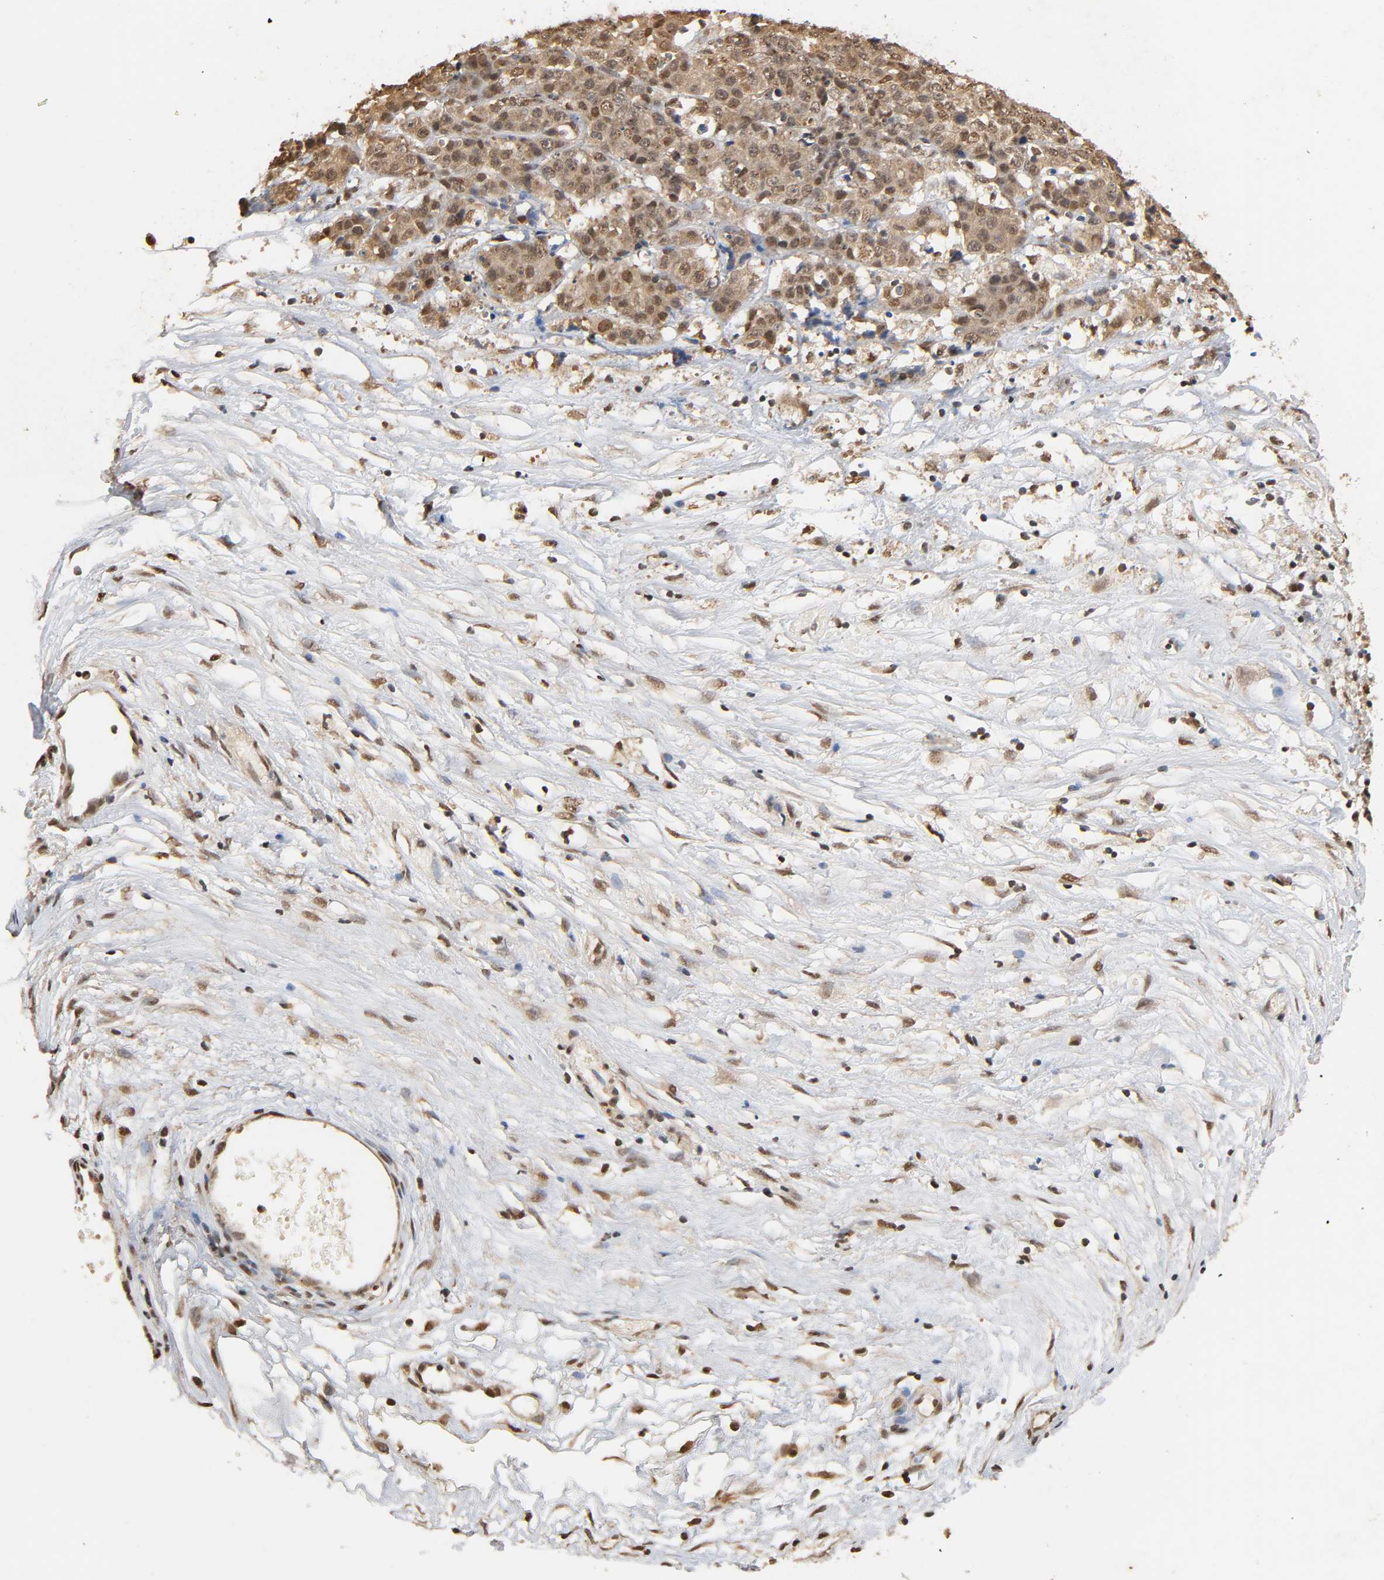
{"staining": {"intensity": "moderate", "quantity": "25%-75%", "location": "cytoplasmic/membranous,nuclear"}, "tissue": "ovarian cancer", "cell_type": "Tumor cells", "image_type": "cancer", "snomed": [{"axis": "morphology", "description": "Carcinoma, endometroid"}, {"axis": "topography", "description": "Ovary"}], "caption": "Protein staining shows moderate cytoplasmic/membranous and nuclear staining in about 25%-75% of tumor cells in ovarian cancer. Using DAB (3,3'-diaminobenzidine) (brown) and hematoxylin (blue) stains, captured at high magnification using brightfield microscopy.", "gene": "UBC", "patient": {"sex": "female", "age": 42}}